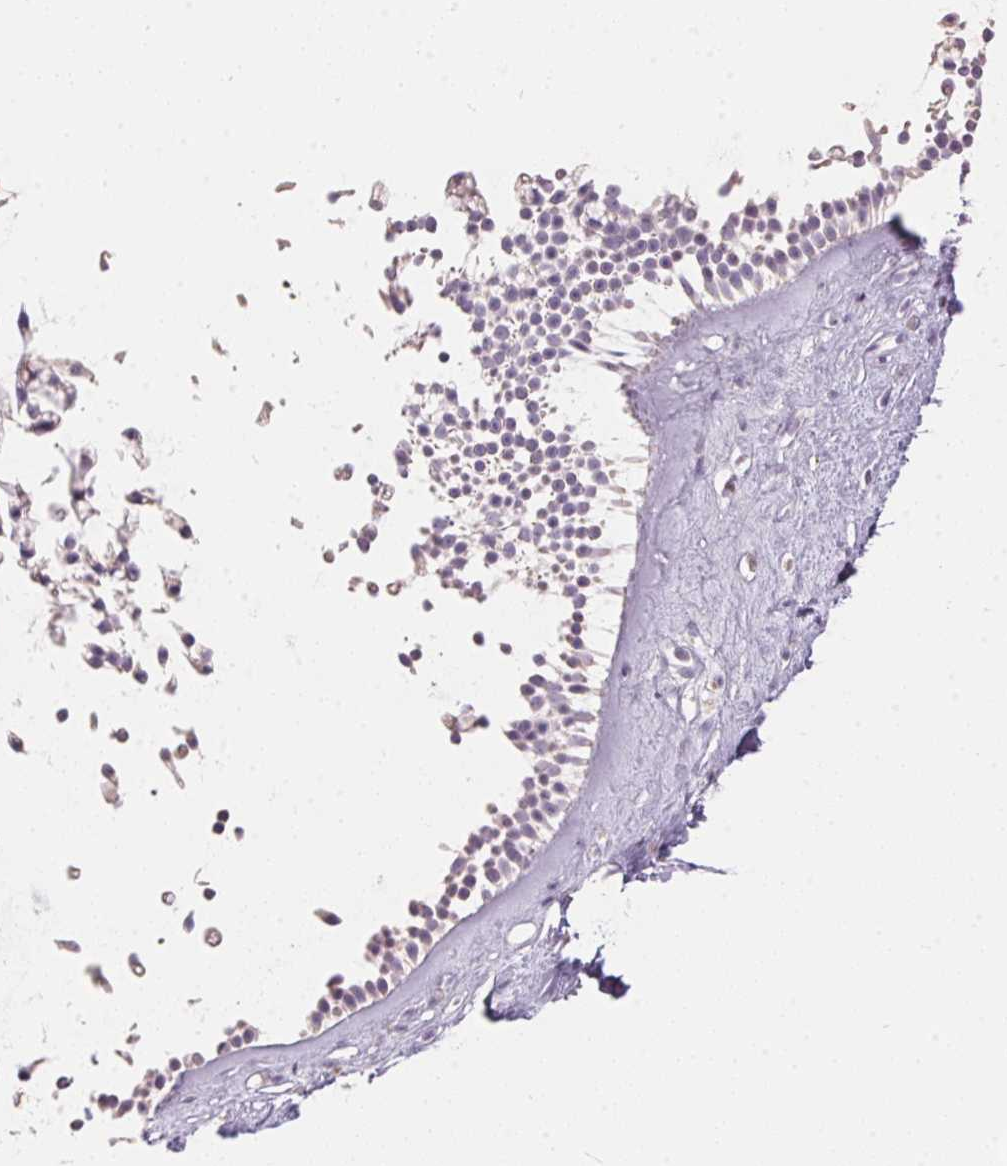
{"staining": {"intensity": "negative", "quantity": "none", "location": "none"}, "tissue": "nasopharynx", "cell_type": "Respiratory epithelial cells", "image_type": "normal", "snomed": [{"axis": "morphology", "description": "Normal tissue, NOS"}, {"axis": "topography", "description": "Nasopharynx"}], "caption": "Image shows no significant protein expression in respiratory epithelial cells of normal nasopharynx. (Stains: DAB IHC with hematoxylin counter stain, Microscopy: brightfield microscopy at high magnification).", "gene": "SERPINB1", "patient": {"sex": "female", "age": 75}}